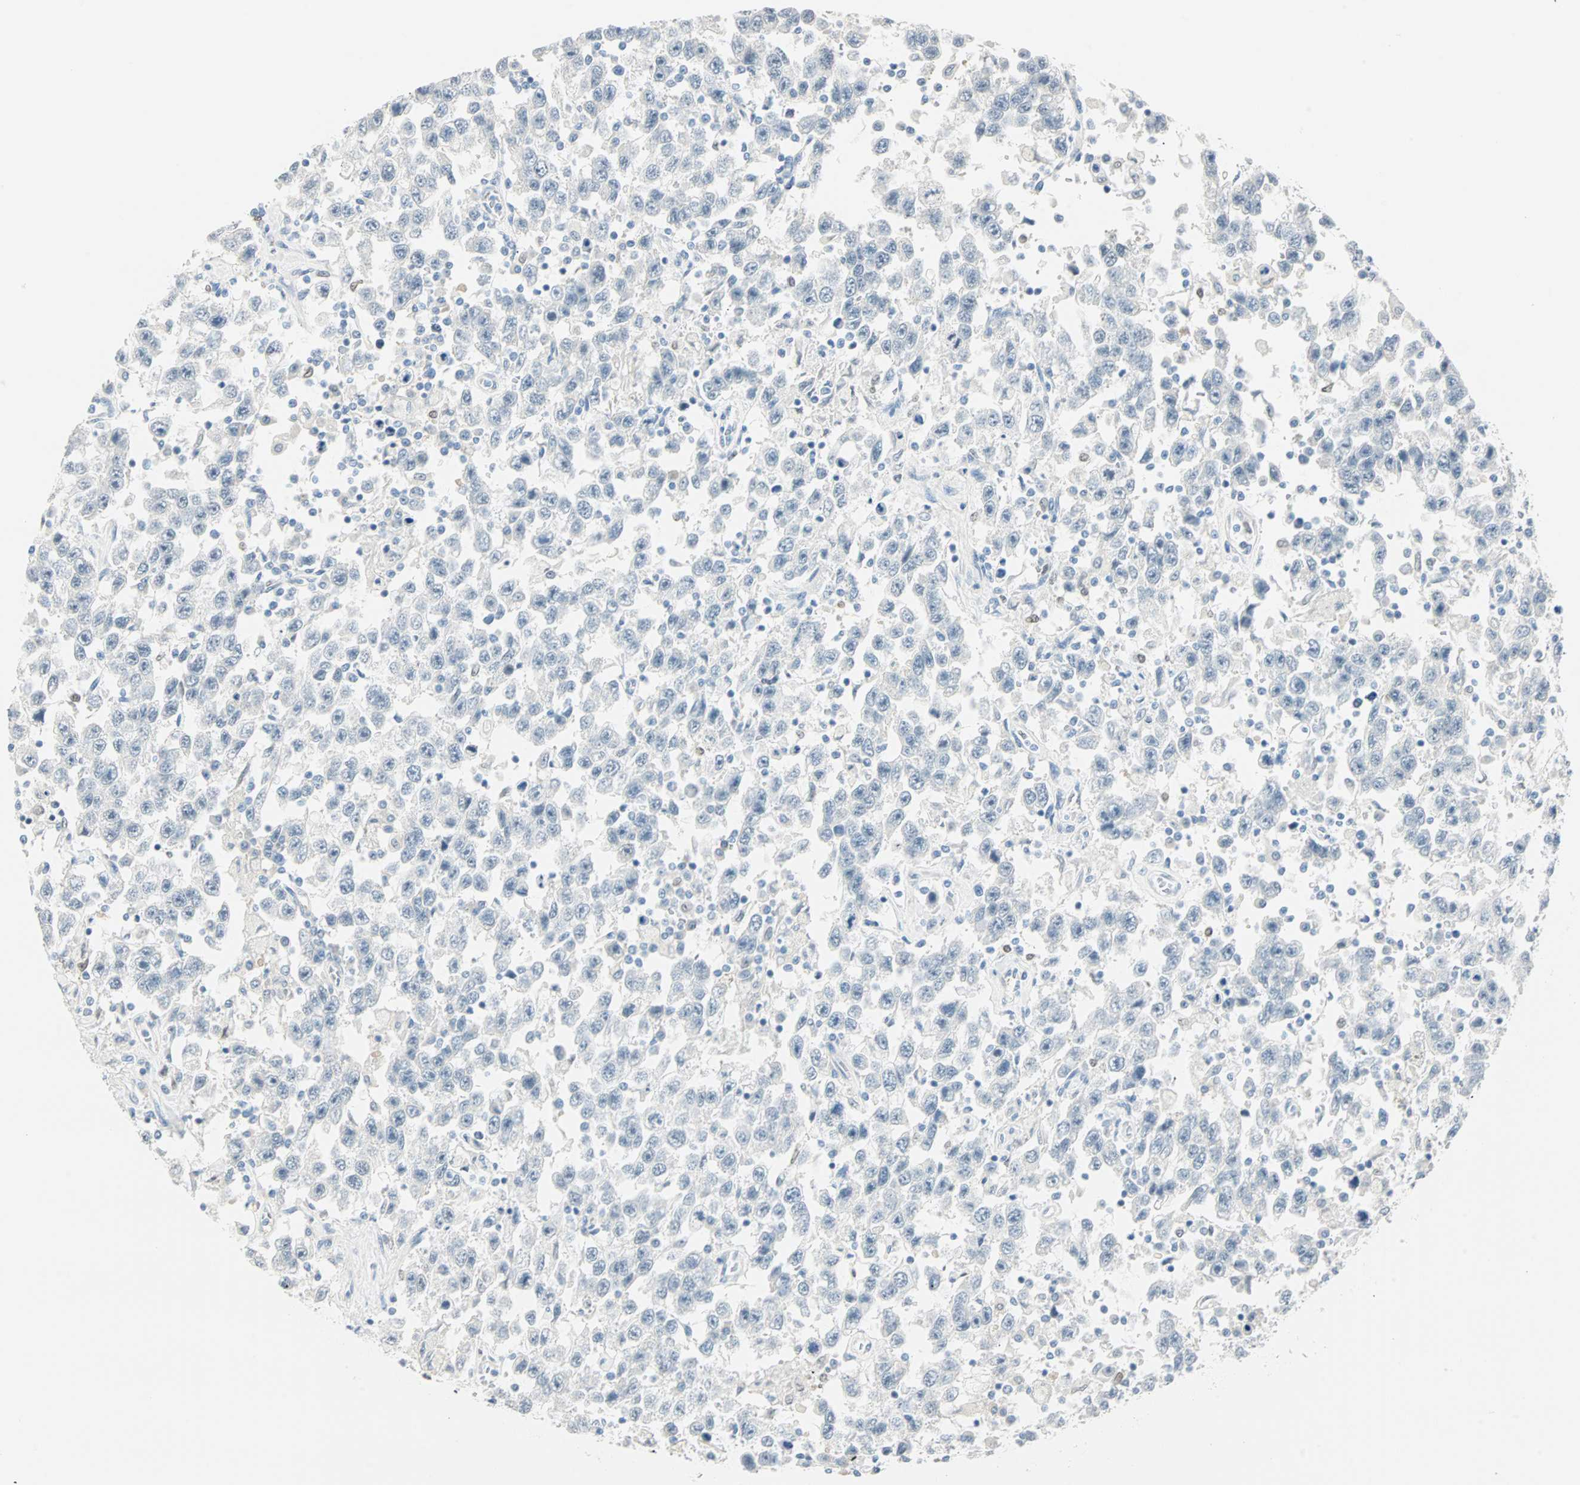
{"staining": {"intensity": "negative", "quantity": "none", "location": "none"}, "tissue": "testis cancer", "cell_type": "Tumor cells", "image_type": "cancer", "snomed": [{"axis": "morphology", "description": "Seminoma, NOS"}, {"axis": "topography", "description": "Testis"}], "caption": "DAB (3,3'-diaminobenzidine) immunohistochemical staining of testis cancer reveals no significant expression in tumor cells.", "gene": "MLLT10", "patient": {"sex": "male", "age": 41}}